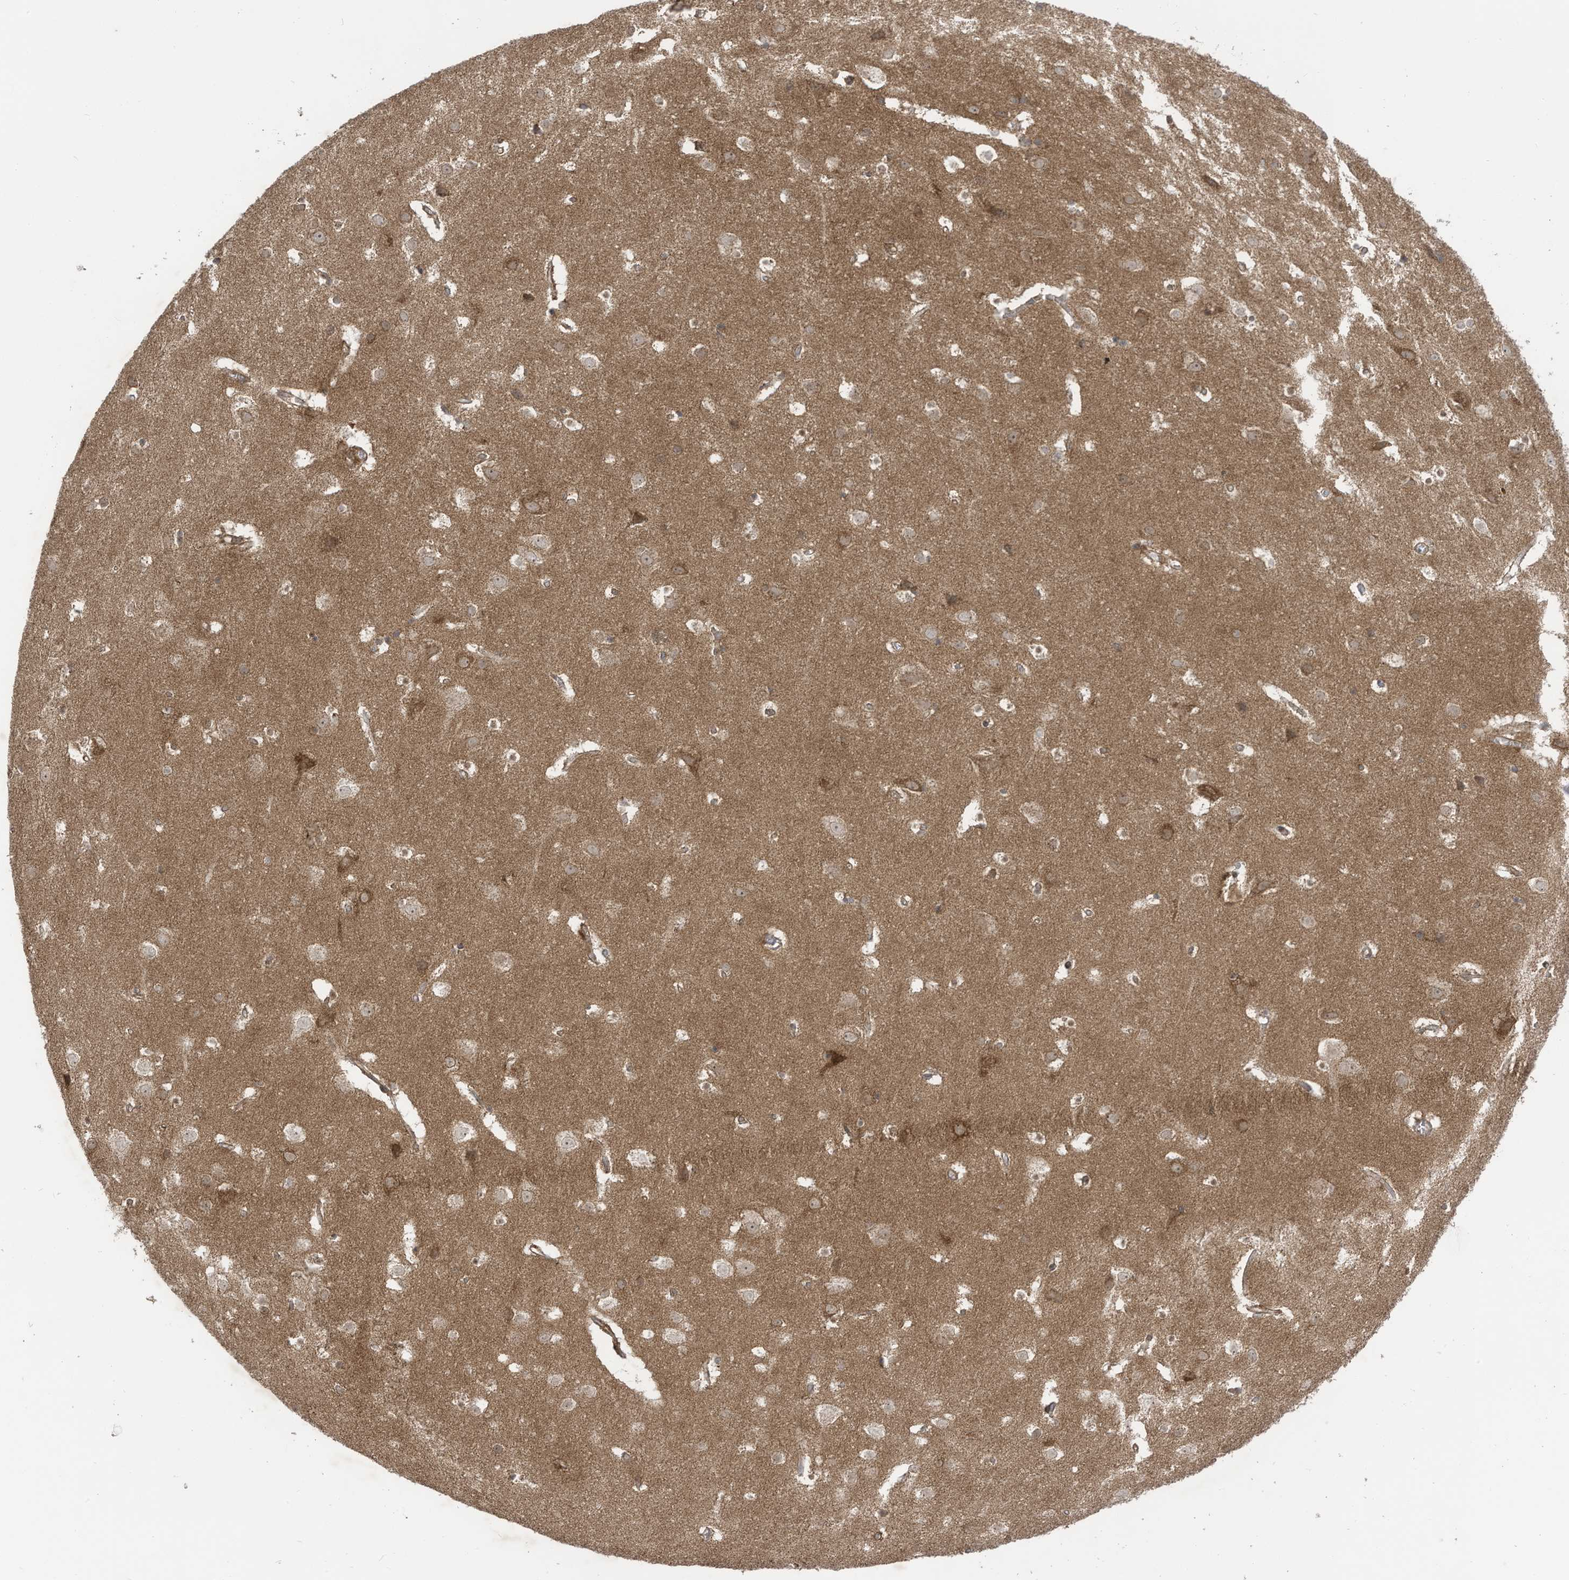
{"staining": {"intensity": "moderate", "quantity": ">75%", "location": "cytoplasmic/membranous"}, "tissue": "cerebral cortex", "cell_type": "Endothelial cells", "image_type": "normal", "snomed": [{"axis": "morphology", "description": "Normal tissue, NOS"}, {"axis": "topography", "description": "Cerebral cortex"}], "caption": "Moderate cytoplasmic/membranous positivity is present in approximately >75% of endothelial cells in normal cerebral cortex. (IHC, brightfield microscopy, high magnification).", "gene": "REPS1", "patient": {"sex": "male", "age": 54}}